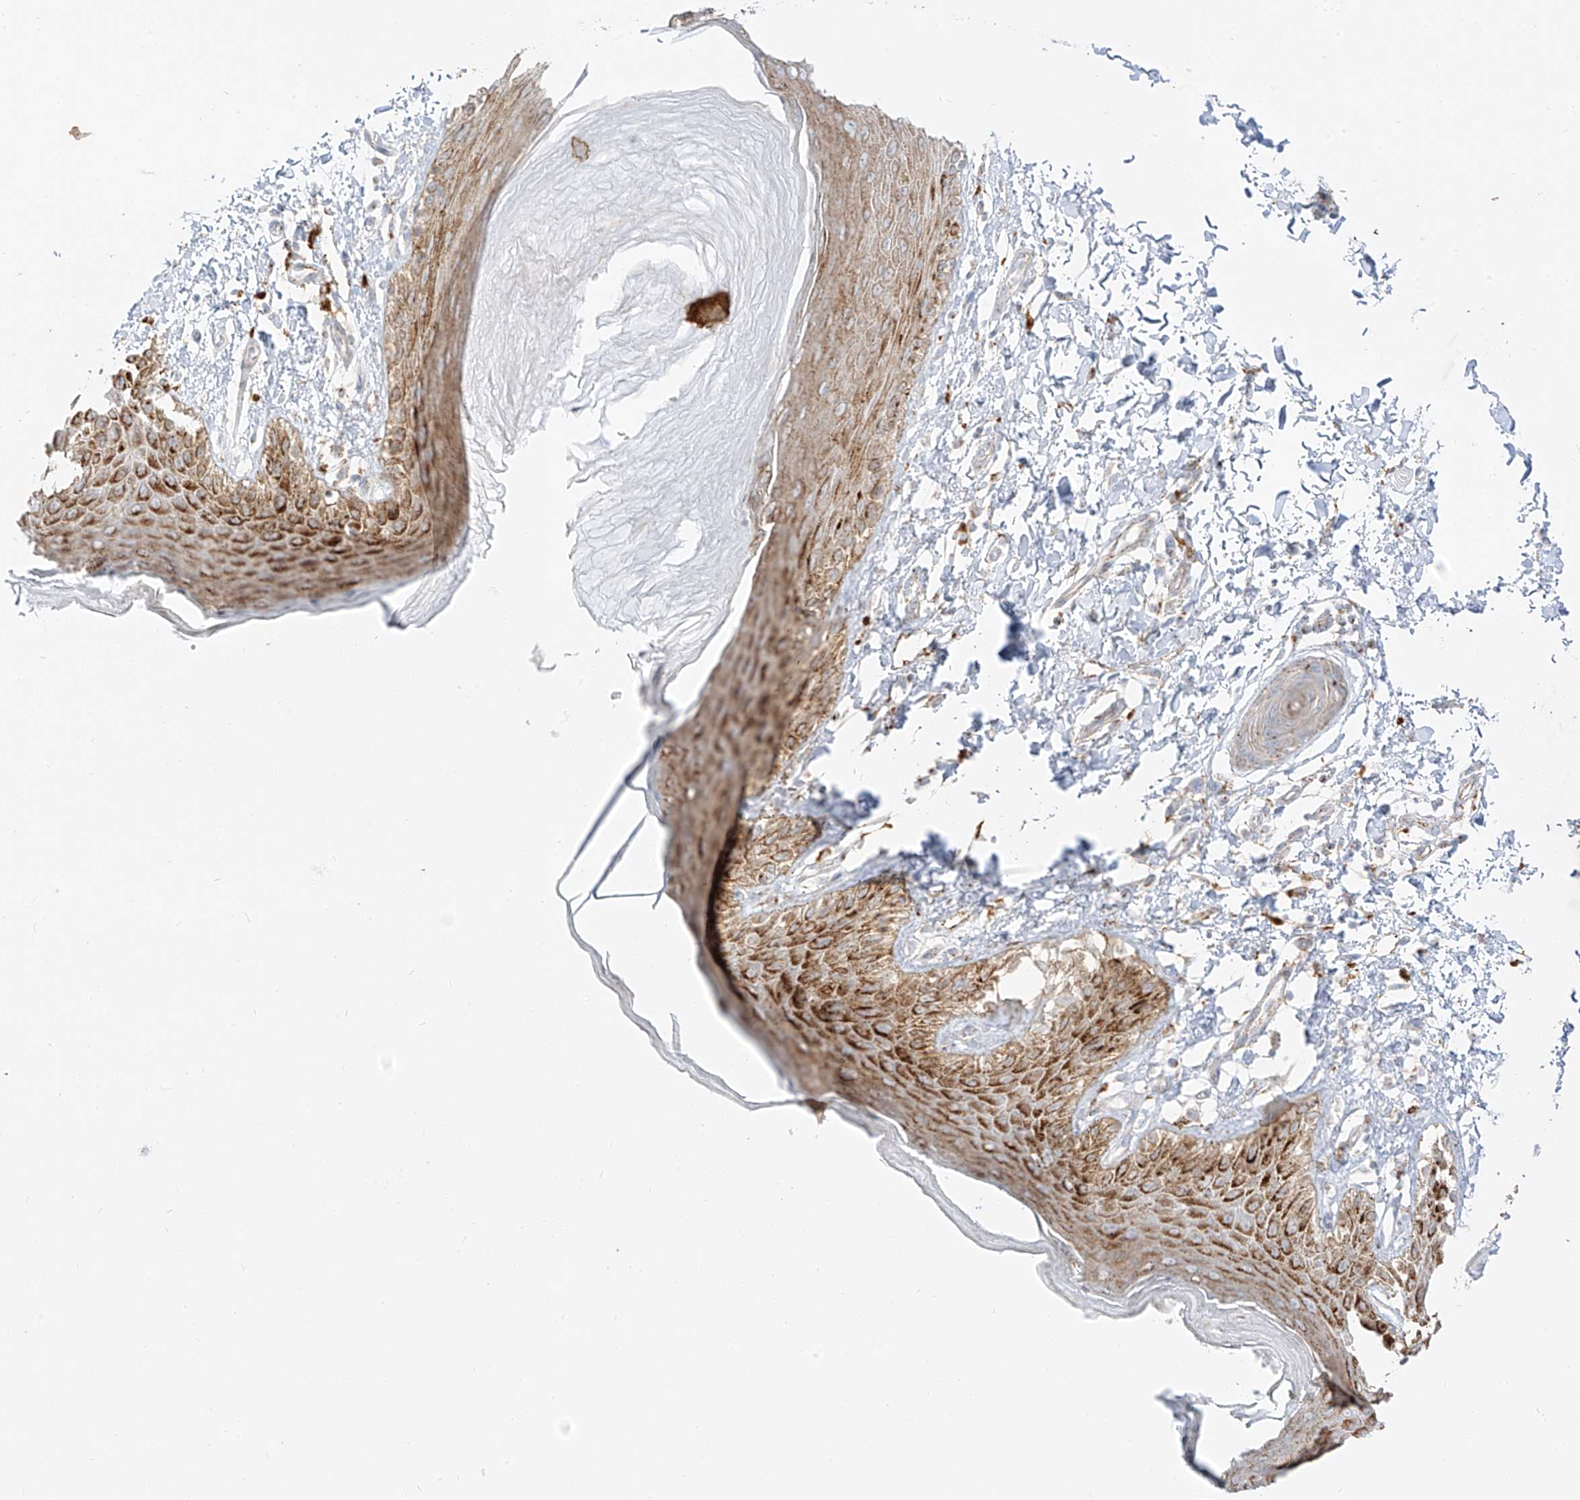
{"staining": {"intensity": "strong", "quantity": "25%-75%", "location": "cytoplasmic/membranous"}, "tissue": "skin", "cell_type": "Epidermal cells", "image_type": "normal", "snomed": [{"axis": "morphology", "description": "Normal tissue, NOS"}, {"axis": "topography", "description": "Anal"}], "caption": "The immunohistochemical stain shows strong cytoplasmic/membranous staining in epidermal cells of benign skin. The staining was performed using DAB to visualize the protein expression in brown, while the nuclei were stained in blue with hematoxylin (Magnification: 20x).", "gene": "SLC35F6", "patient": {"sex": "male", "age": 44}}